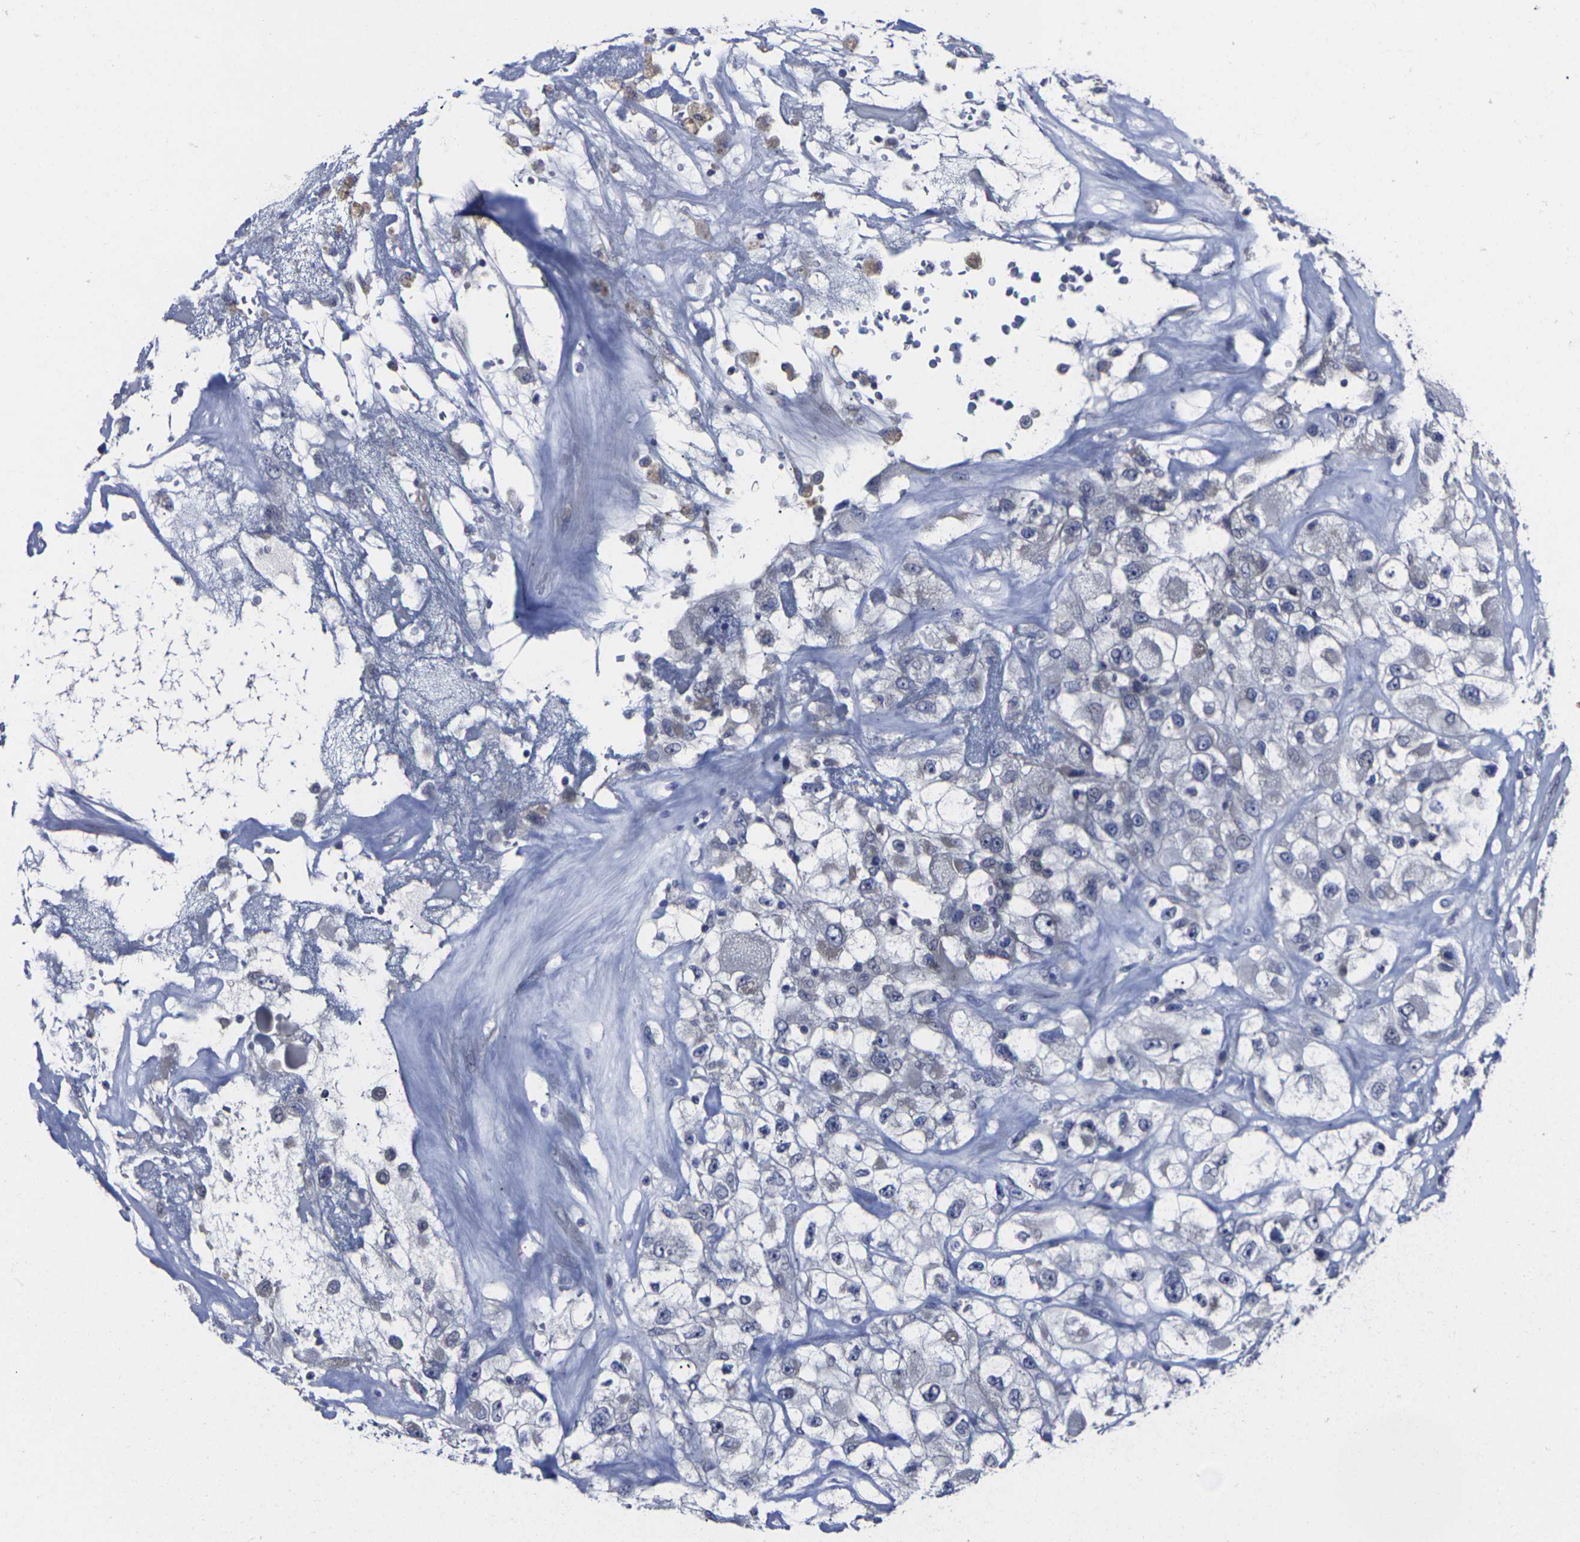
{"staining": {"intensity": "negative", "quantity": "none", "location": "none"}, "tissue": "renal cancer", "cell_type": "Tumor cells", "image_type": "cancer", "snomed": [{"axis": "morphology", "description": "Adenocarcinoma, NOS"}, {"axis": "topography", "description": "Kidney"}], "caption": "Immunohistochemical staining of renal cancer shows no significant expression in tumor cells.", "gene": "MSANTD4", "patient": {"sex": "female", "age": 52}}